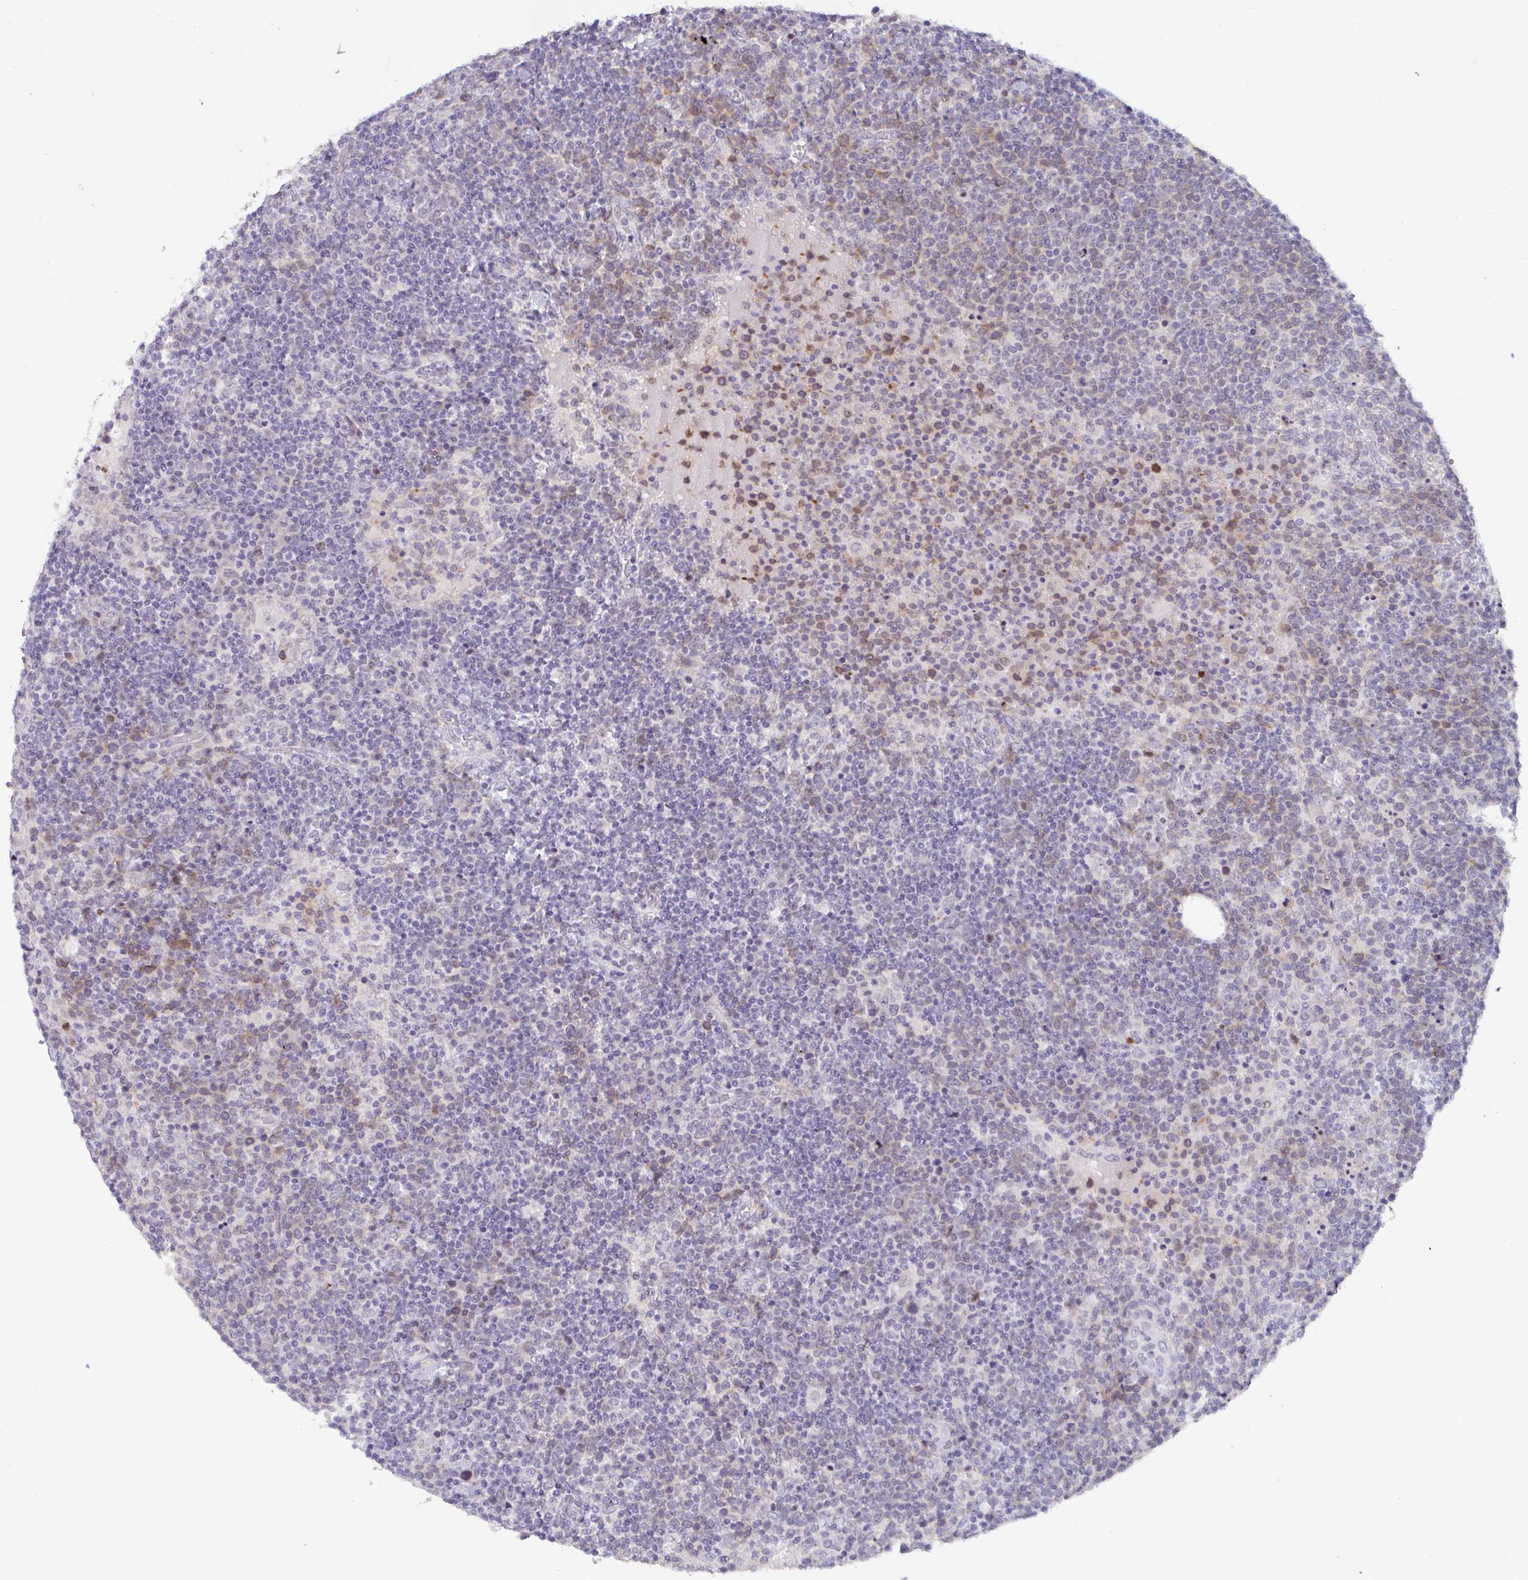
{"staining": {"intensity": "negative", "quantity": "none", "location": "none"}, "tissue": "lymphoma", "cell_type": "Tumor cells", "image_type": "cancer", "snomed": [{"axis": "morphology", "description": "Malignant lymphoma, non-Hodgkin's type, High grade"}, {"axis": "topography", "description": "Lymph node"}], "caption": "High power microscopy image of an immunohistochemistry photomicrograph of lymphoma, revealing no significant expression in tumor cells.", "gene": "GSTM1", "patient": {"sex": "male", "age": 61}}